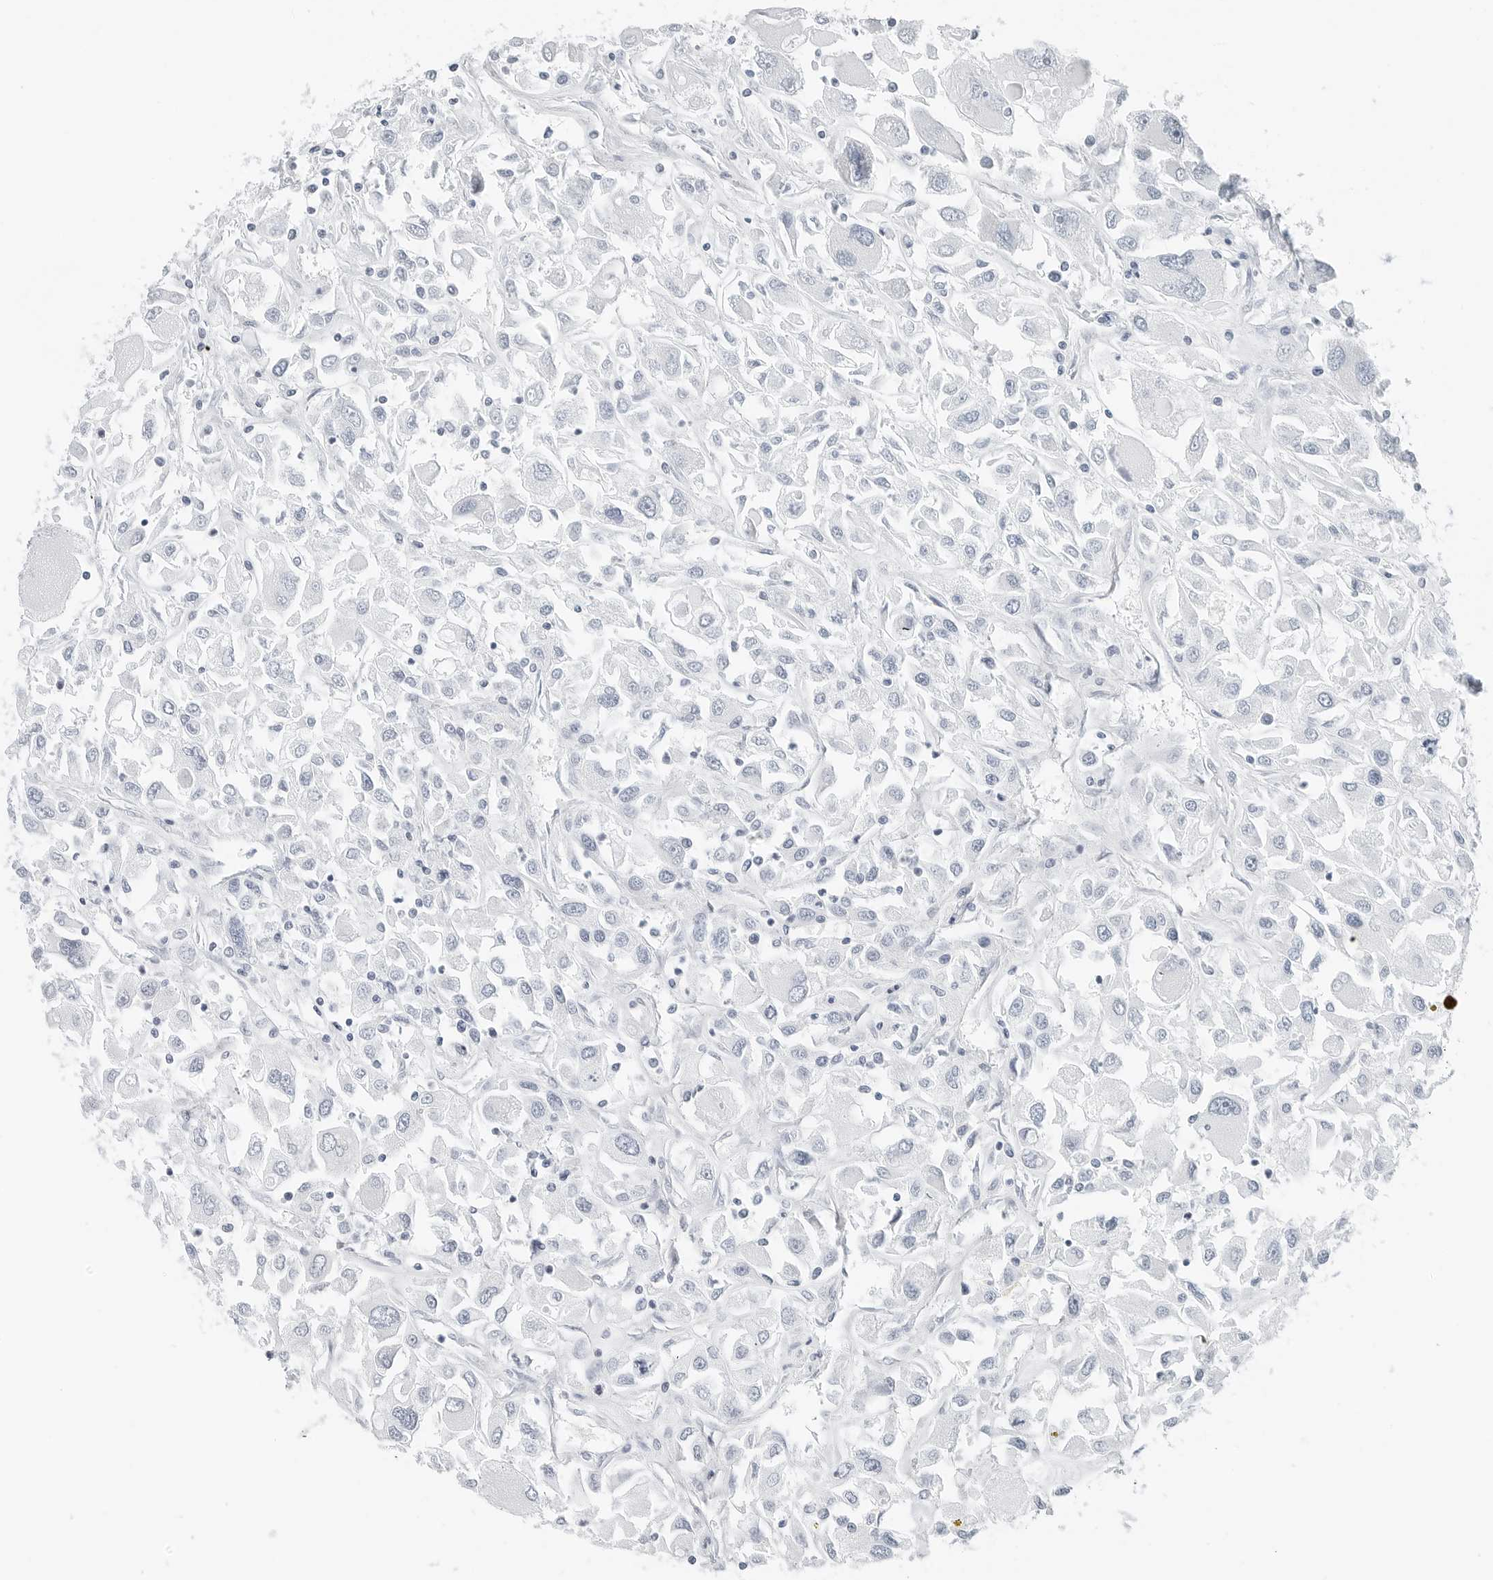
{"staining": {"intensity": "negative", "quantity": "none", "location": "none"}, "tissue": "renal cancer", "cell_type": "Tumor cells", "image_type": "cancer", "snomed": [{"axis": "morphology", "description": "Adenocarcinoma, NOS"}, {"axis": "topography", "description": "Kidney"}], "caption": "Tumor cells show no significant expression in renal cancer.", "gene": "NTMT2", "patient": {"sex": "female", "age": 52}}